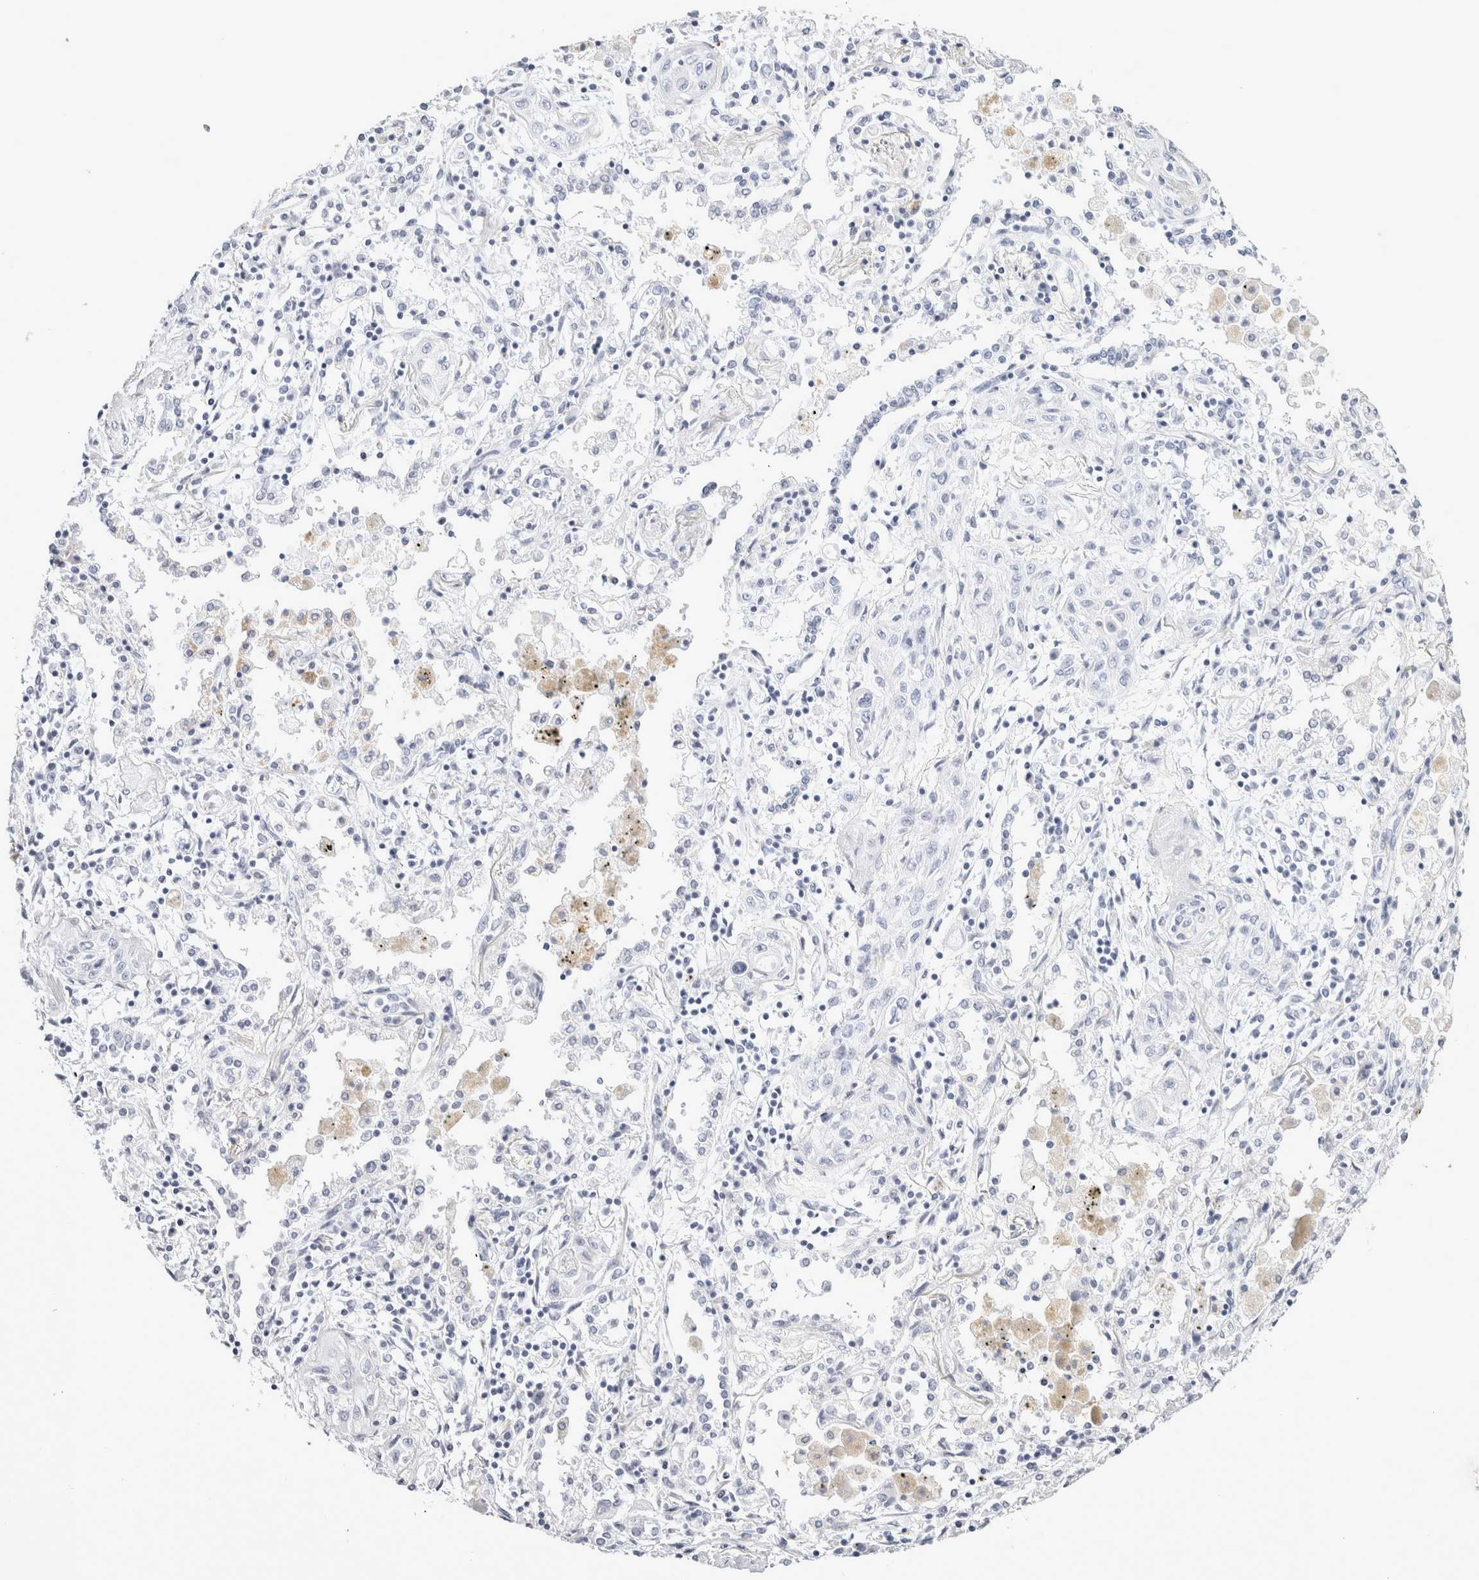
{"staining": {"intensity": "negative", "quantity": "none", "location": "none"}, "tissue": "lung cancer", "cell_type": "Tumor cells", "image_type": "cancer", "snomed": [{"axis": "morphology", "description": "Squamous cell carcinoma, NOS"}, {"axis": "topography", "description": "Lung"}], "caption": "This image is of squamous cell carcinoma (lung) stained with immunohistochemistry (IHC) to label a protein in brown with the nuclei are counter-stained blue. There is no expression in tumor cells.", "gene": "GARIN1A", "patient": {"sex": "female", "age": 47}}